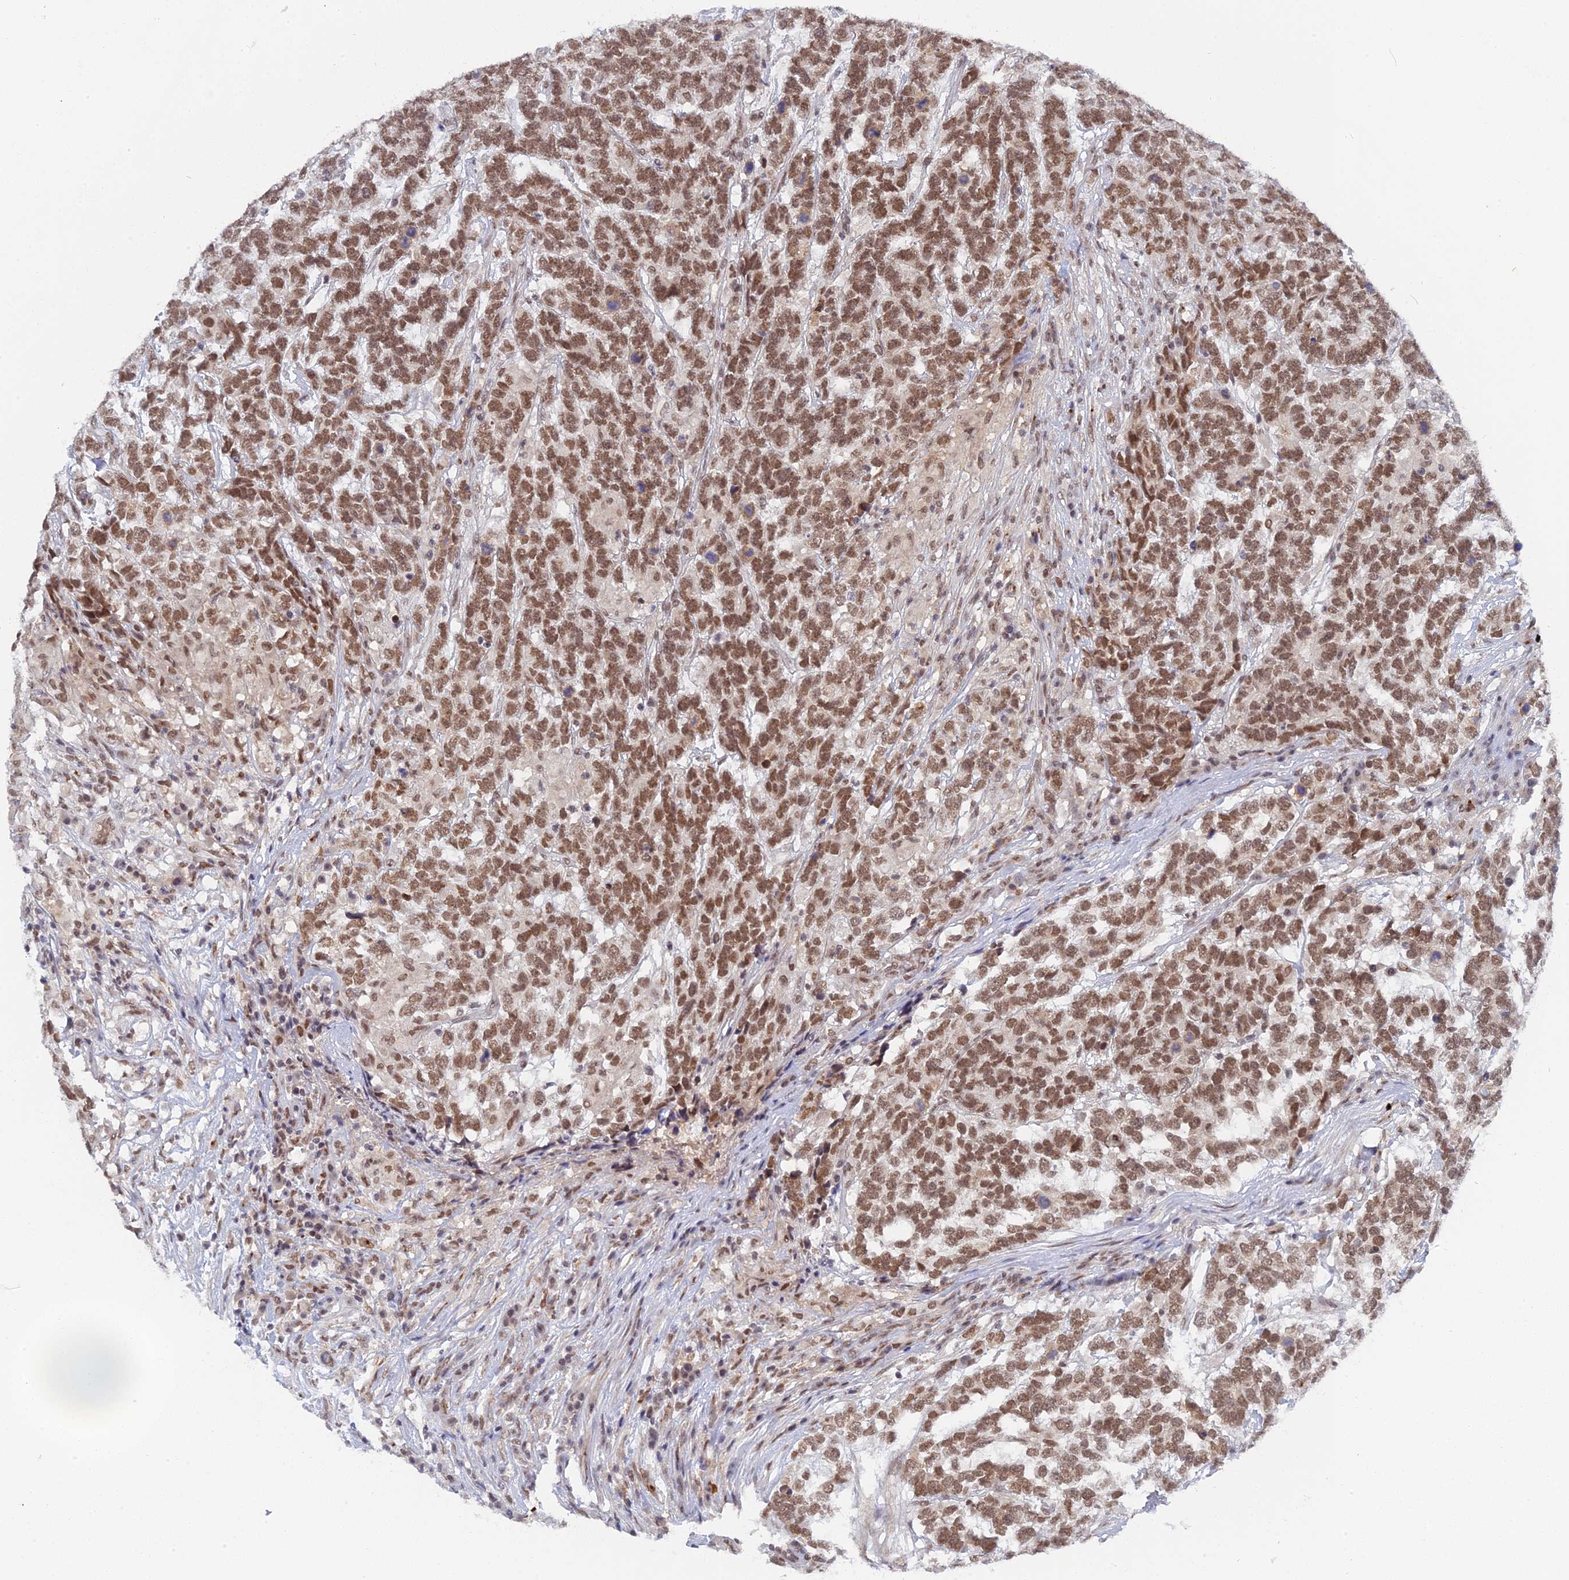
{"staining": {"intensity": "moderate", "quantity": ">75%", "location": "nuclear"}, "tissue": "testis cancer", "cell_type": "Tumor cells", "image_type": "cancer", "snomed": [{"axis": "morphology", "description": "Carcinoma, Embryonal, NOS"}, {"axis": "topography", "description": "Testis"}], "caption": "Testis embryonal carcinoma stained with a brown dye demonstrates moderate nuclear positive expression in about >75% of tumor cells.", "gene": "CCDC85A", "patient": {"sex": "male", "age": 26}}